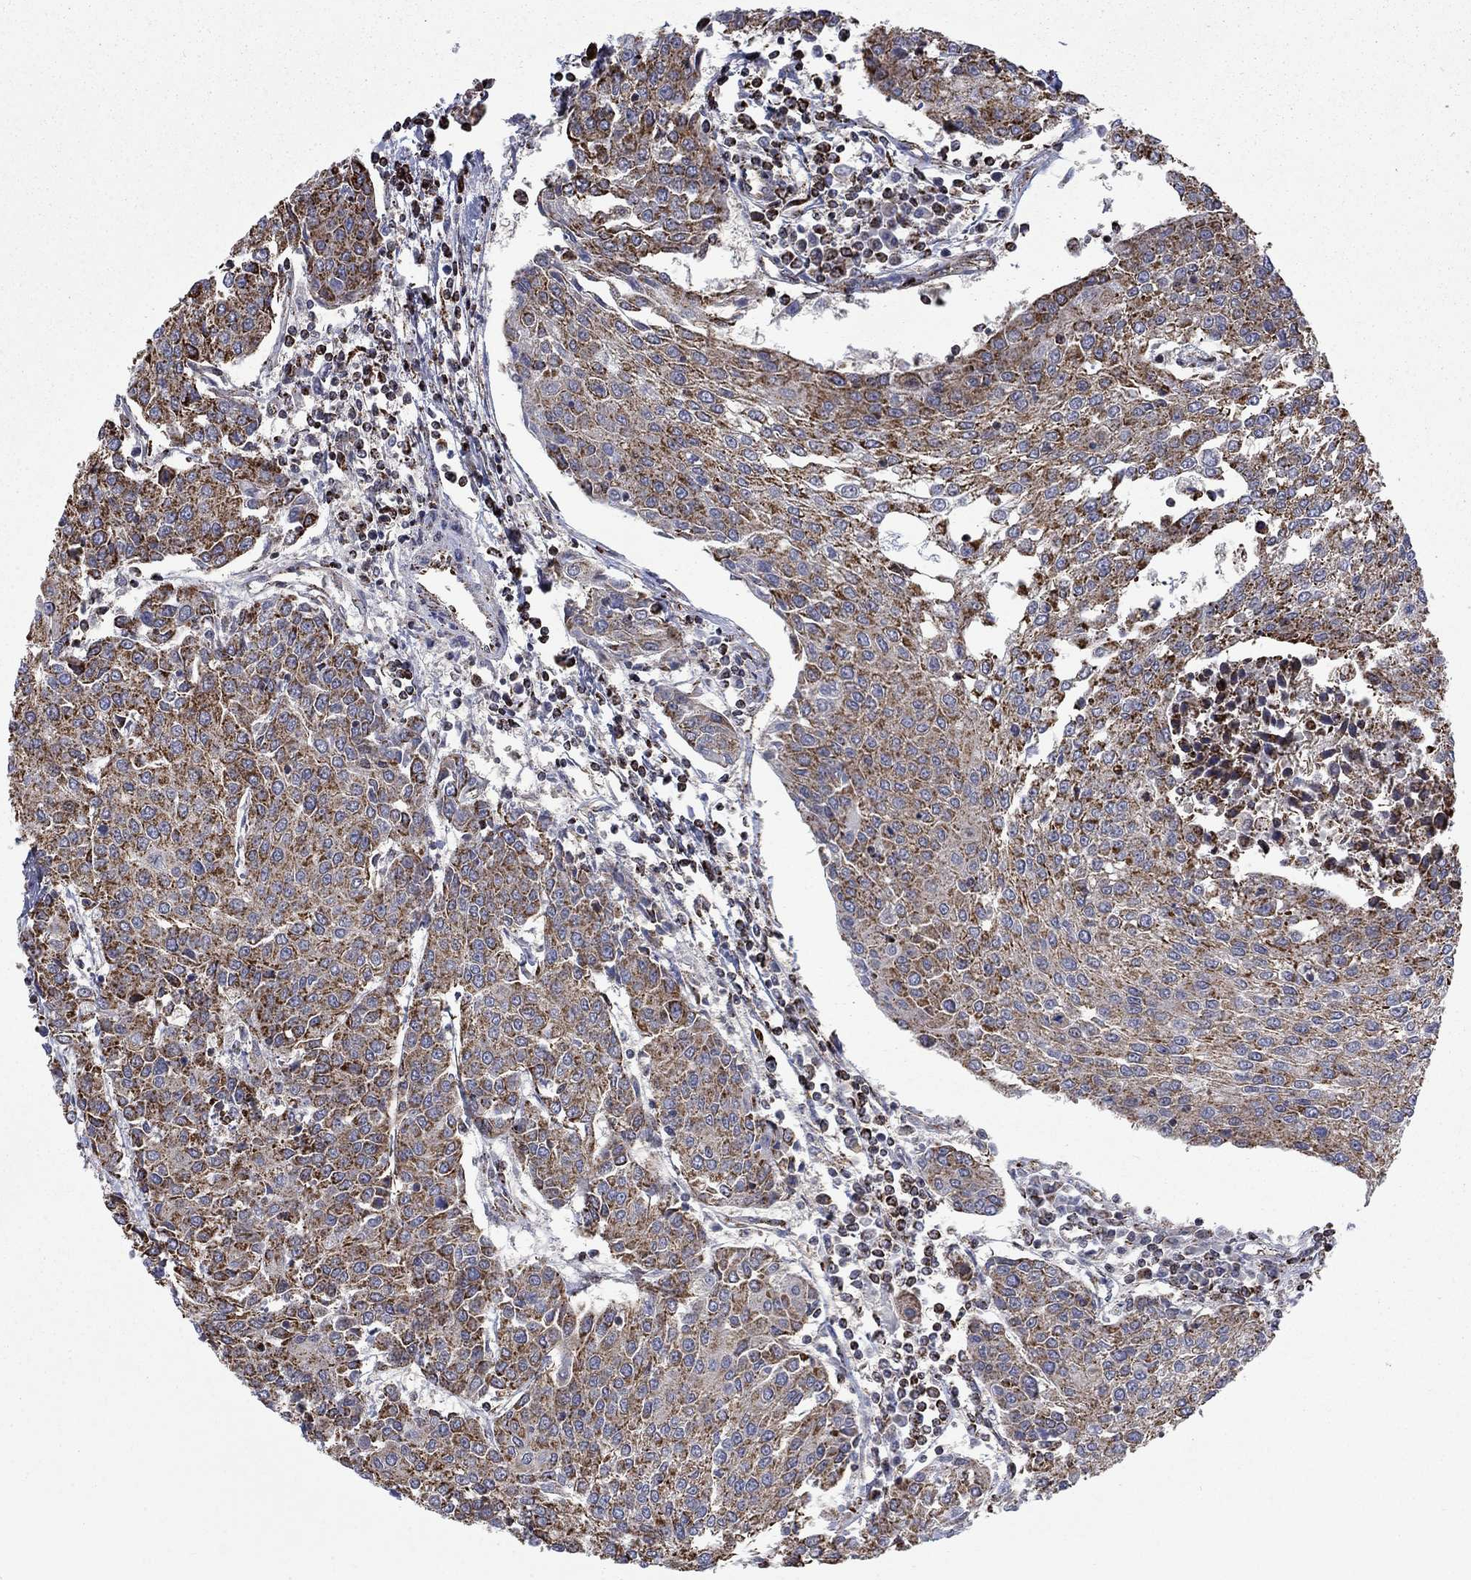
{"staining": {"intensity": "strong", "quantity": ">75%", "location": "cytoplasmic/membranous"}, "tissue": "urothelial cancer", "cell_type": "Tumor cells", "image_type": "cancer", "snomed": [{"axis": "morphology", "description": "Urothelial carcinoma, High grade"}, {"axis": "topography", "description": "Urinary bladder"}], "caption": "IHC staining of high-grade urothelial carcinoma, which reveals high levels of strong cytoplasmic/membranous positivity in approximately >75% of tumor cells indicating strong cytoplasmic/membranous protein staining. The staining was performed using DAB (3,3'-diaminobenzidine) (brown) for protein detection and nuclei were counterstained in hematoxylin (blue).", "gene": "MOAP1", "patient": {"sex": "female", "age": 85}}